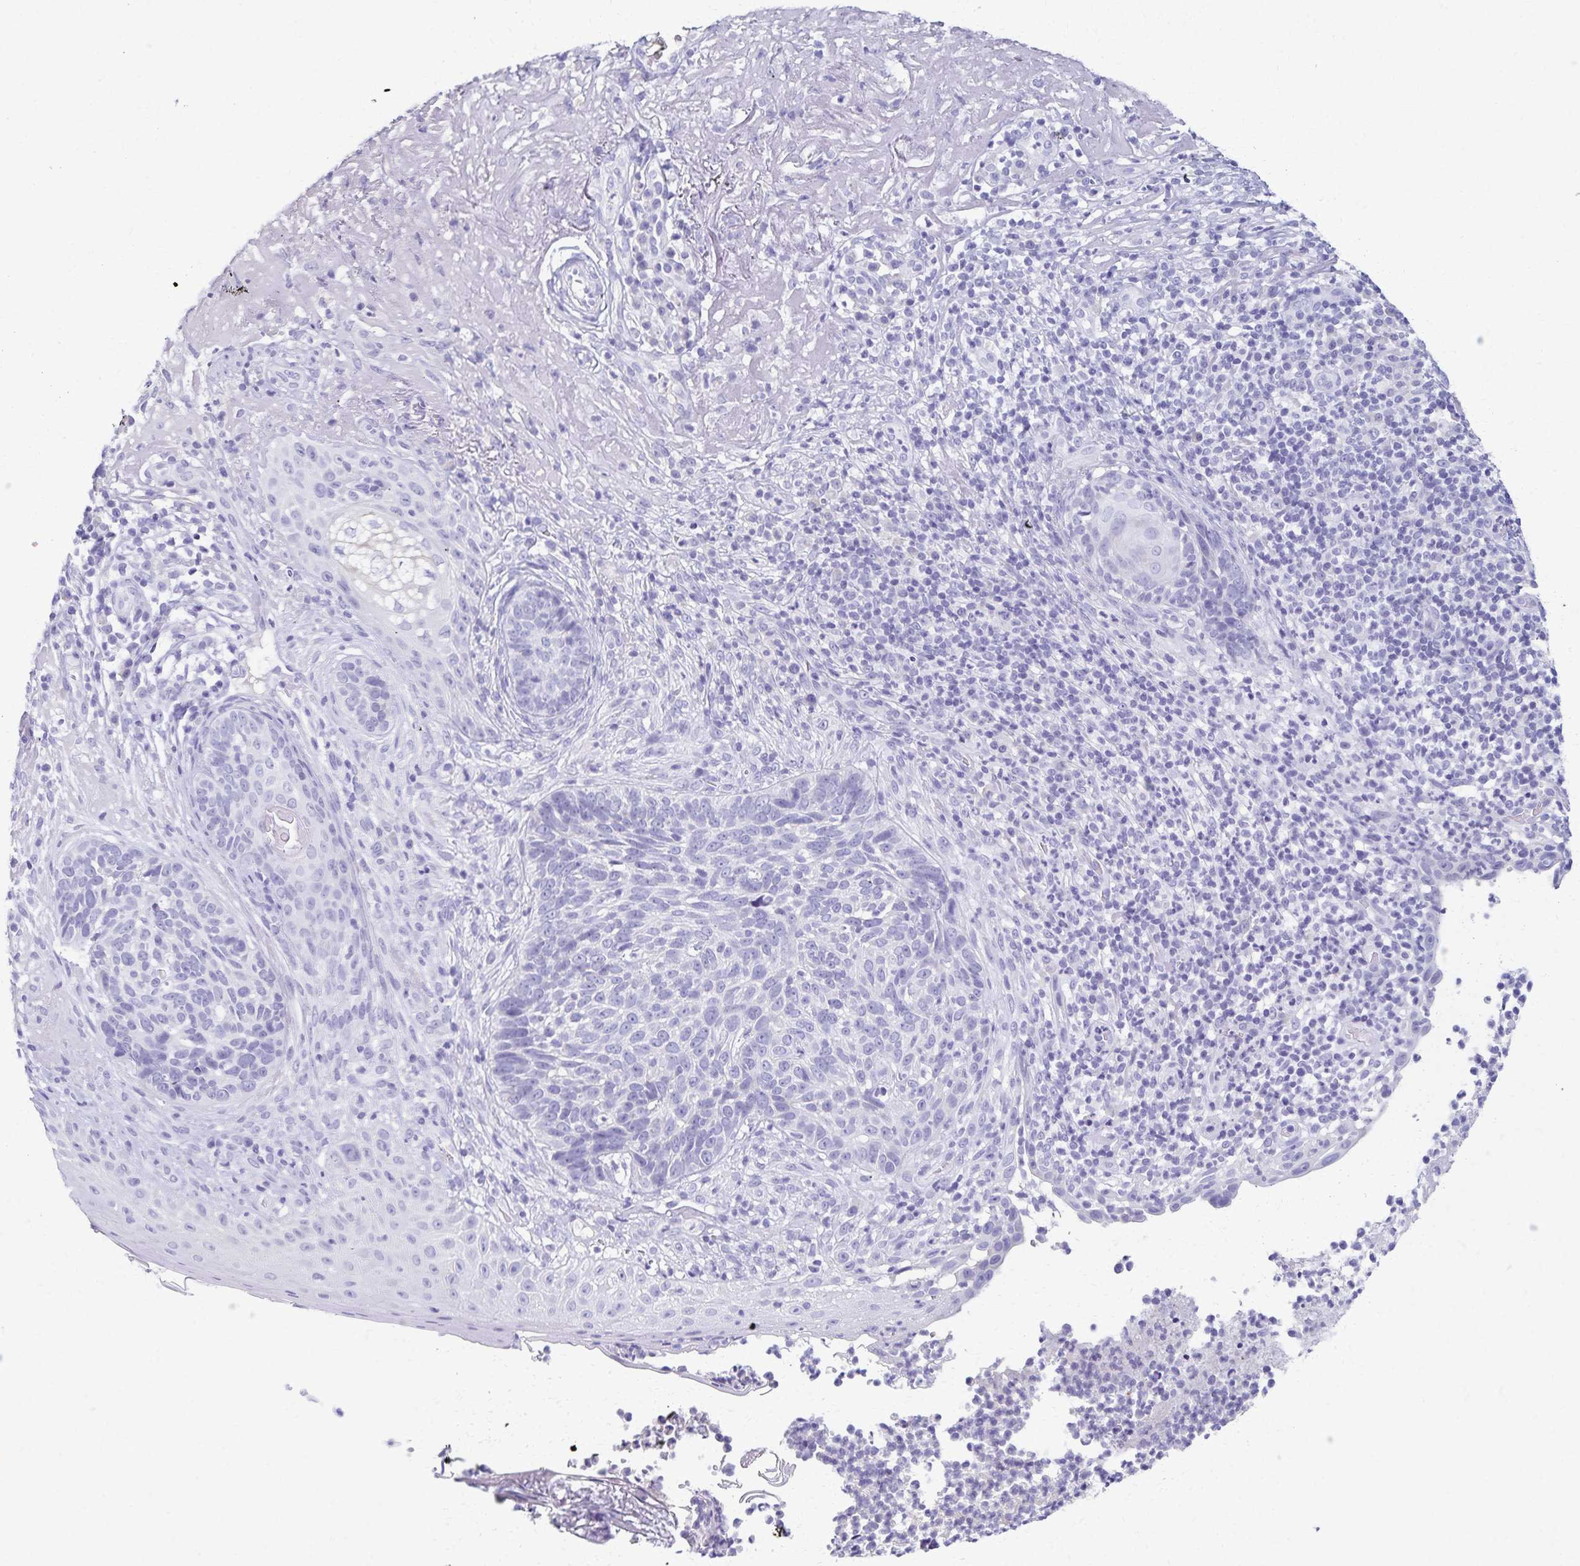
{"staining": {"intensity": "negative", "quantity": "none", "location": "none"}, "tissue": "skin cancer", "cell_type": "Tumor cells", "image_type": "cancer", "snomed": [{"axis": "morphology", "description": "Basal cell carcinoma"}, {"axis": "topography", "description": "Skin"}, {"axis": "topography", "description": "Skin of face"}], "caption": "Immunohistochemistry micrograph of neoplastic tissue: human skin cancer stained with DAB (3,3'-diaminobenzidine) reveals no significant protein positivity in tumor cells.", "gene": "C2orf50", "patient": {"sex": "female", "age": 95}}